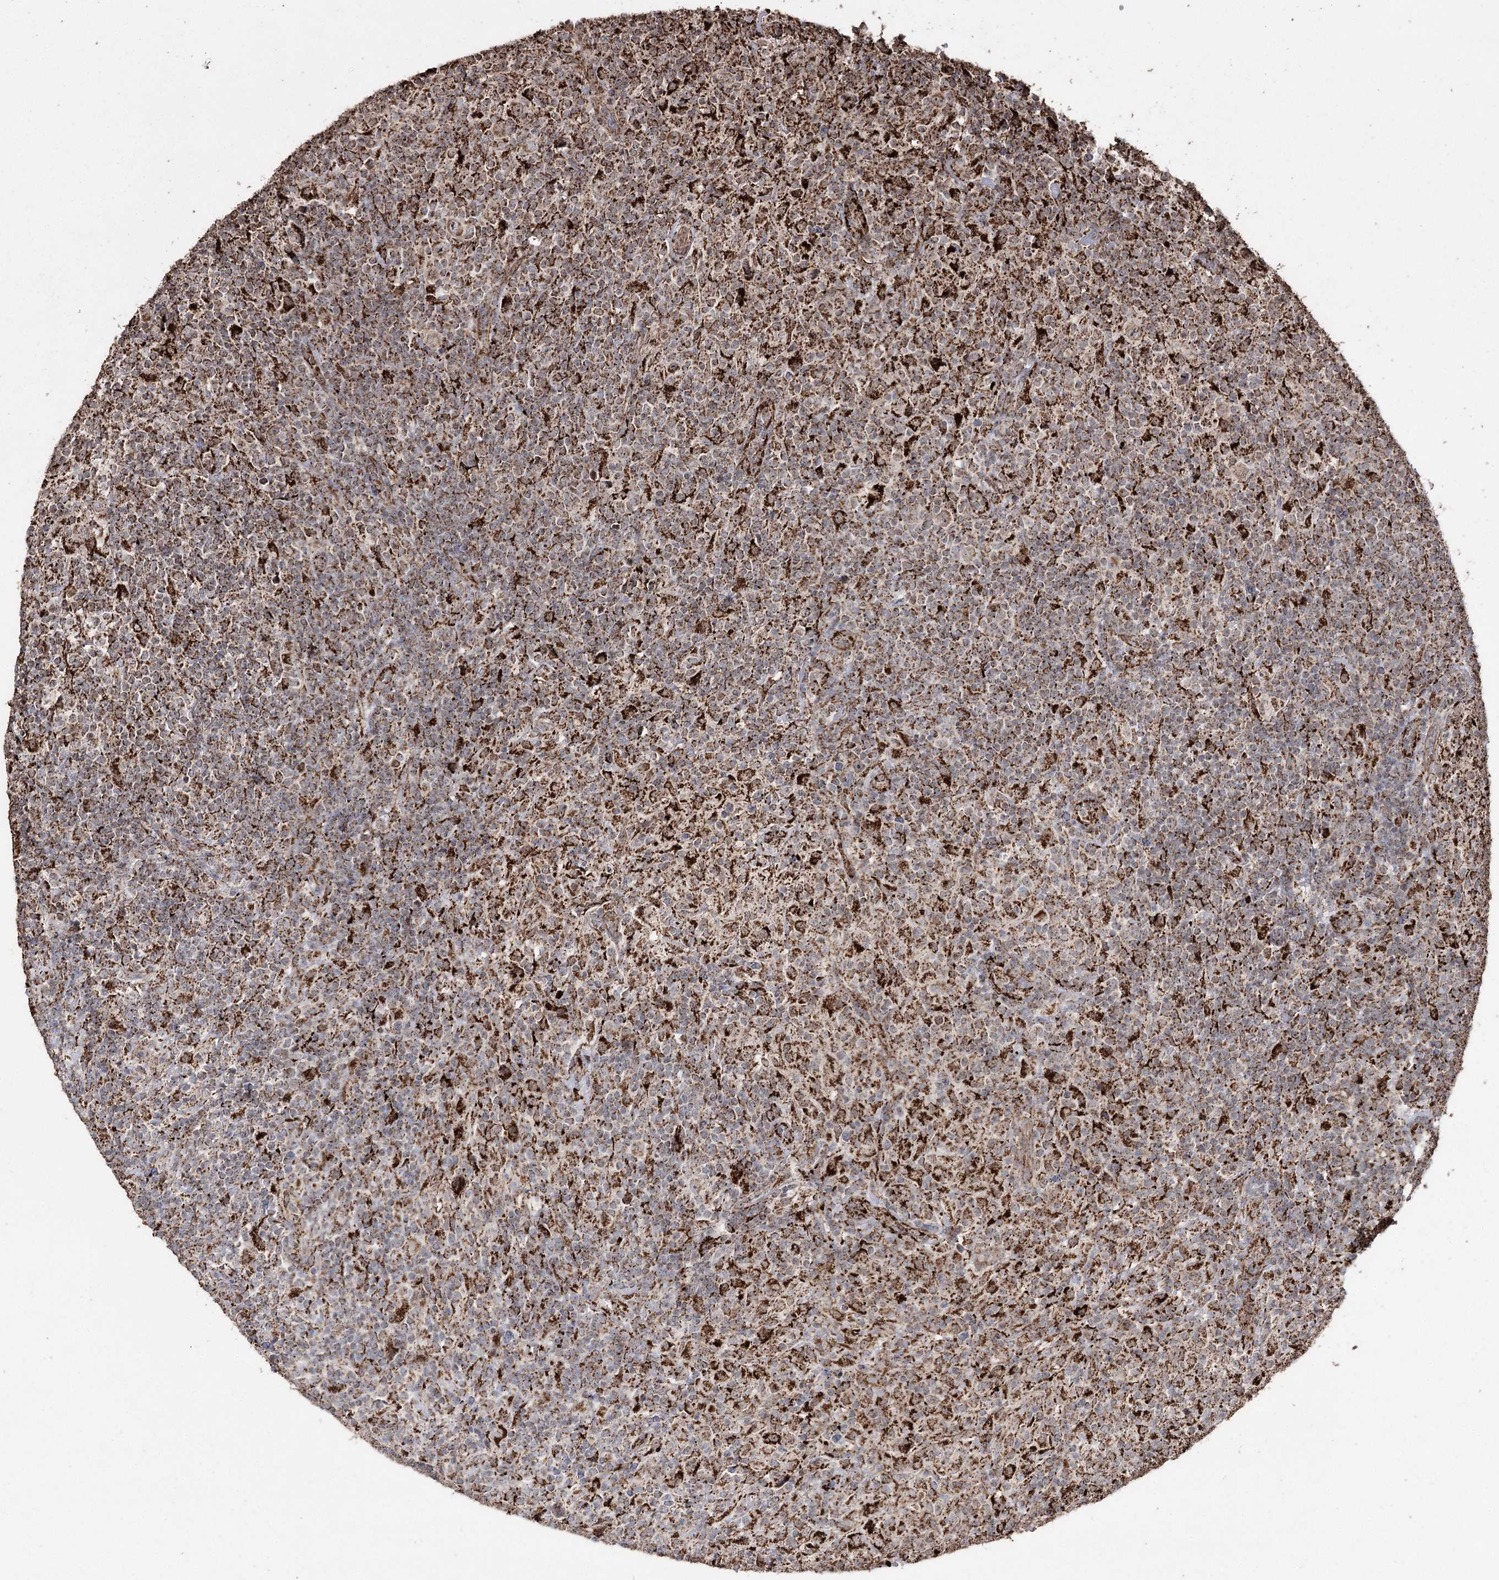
{"staining": {"intensity": "strong", "quantity": "25%-75%", "location": "cytoplasmic/membranous"}, "tissue": "lymphoma", "cell_type": "Tumor cells", "image_type": "cancer", "snomed": [{"axis": "morphology", "description": "Hodgkin's disease, NOS"}, {"axis": "topography", "description": "Lymph node"}], "caption": "Strong cytoplasmic/membranous expression is identified in approximately 25%-75% of tumor cells in Hodgkin's disease.", "gene": "SLF2", "patient": {"sex": "male", "age": 70}}